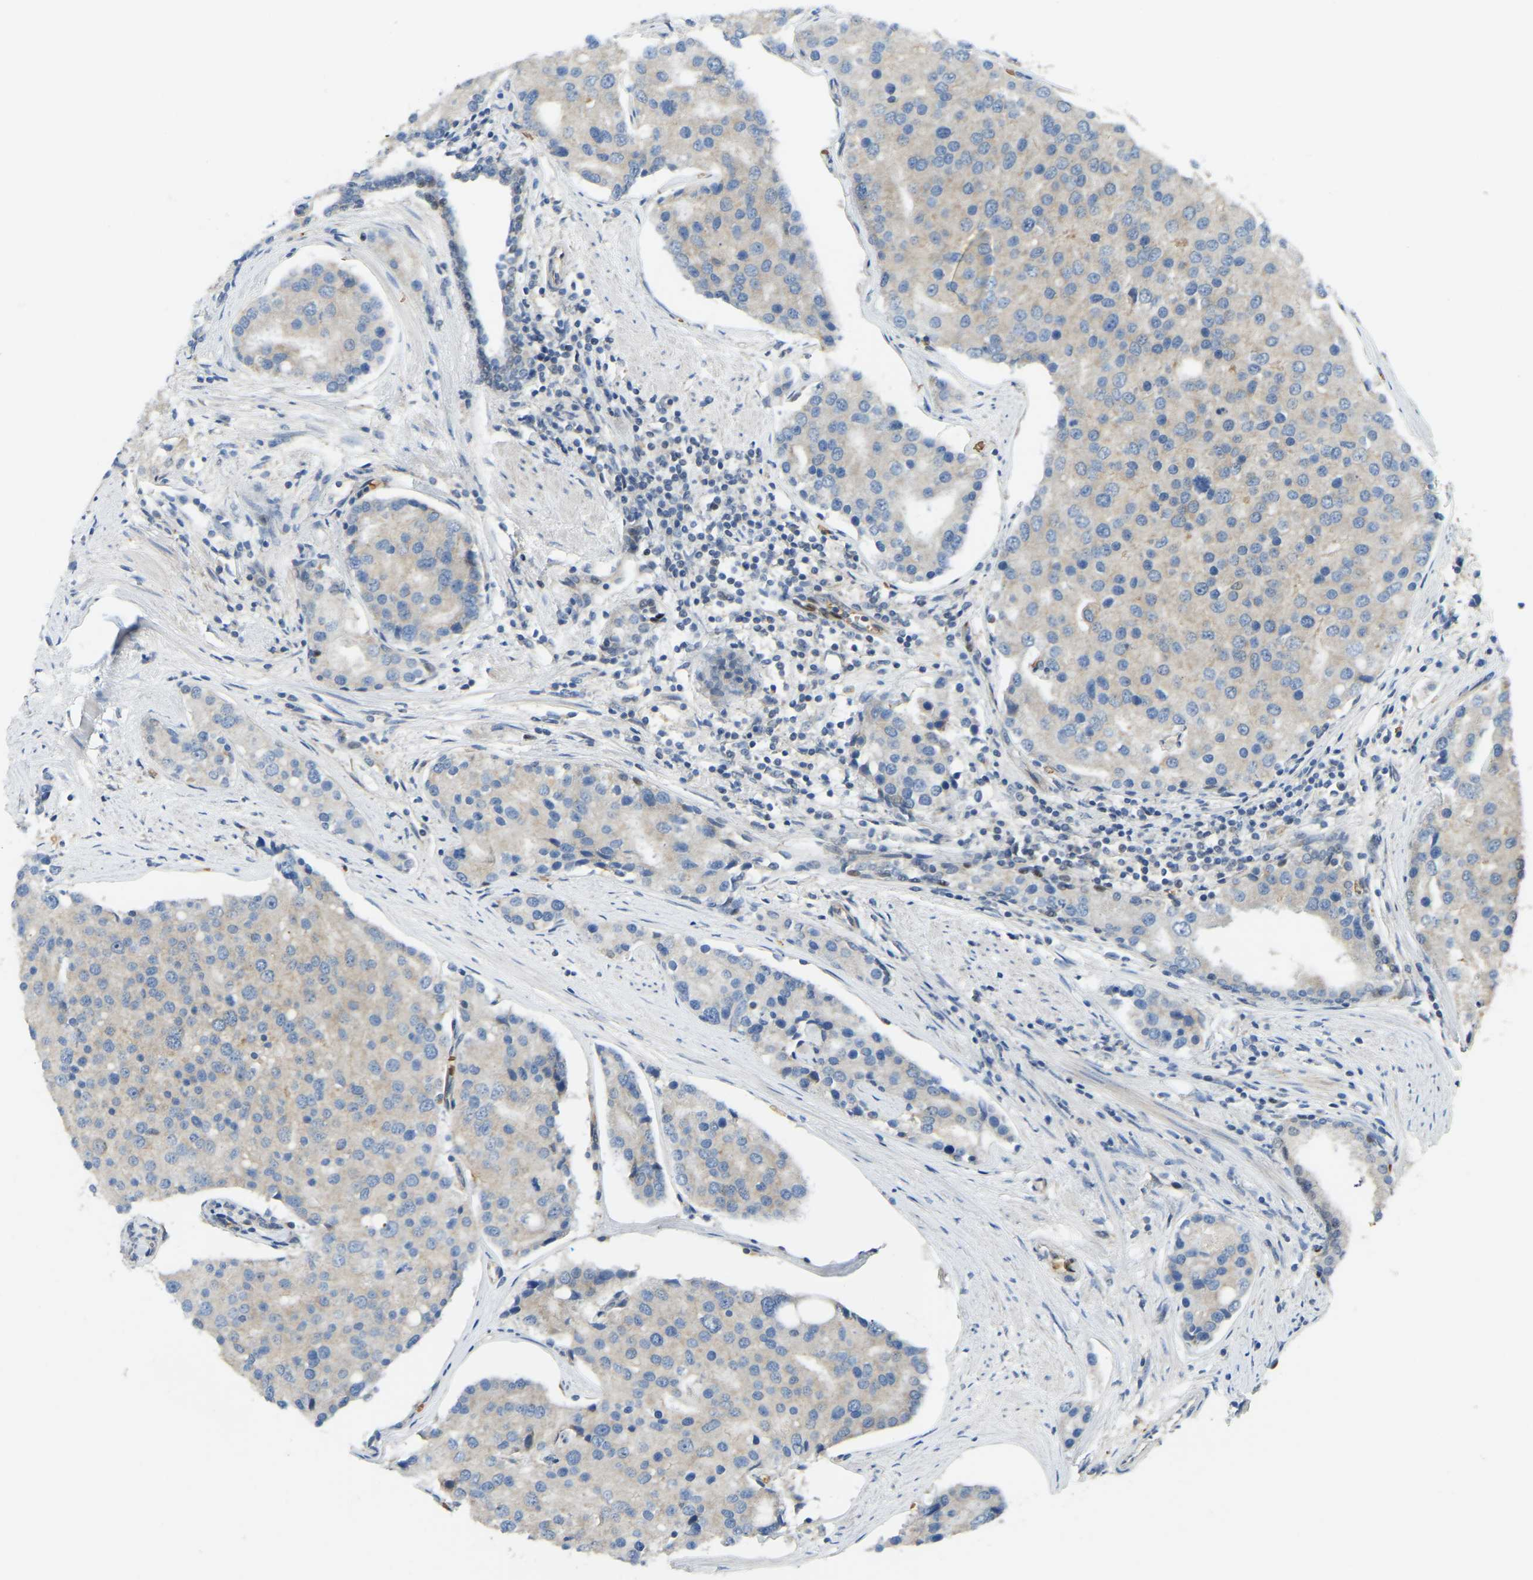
{"staining": {"intensity": "weak", "quantity": "25%-75%", "location": "cytoplasmic/membranous"}, "tissue": "prostate cancer", "cell_type": "Tumor cells", "image_type": "cancer", "snomed": [{"axis": "morphology", "description": "Adenocarcinoma, High grade"}, {"axis": "topography", "description": "Prostate"}], "caption": "Prostate adenocarcinoma (high-grade) stained with a brown dye reveals weak cytoplasmic/membranous positive staining in approximately 25%-75% of tumor cells.", "gene": "C21orf91", "patient": {"sex": "male", "age": 50}}